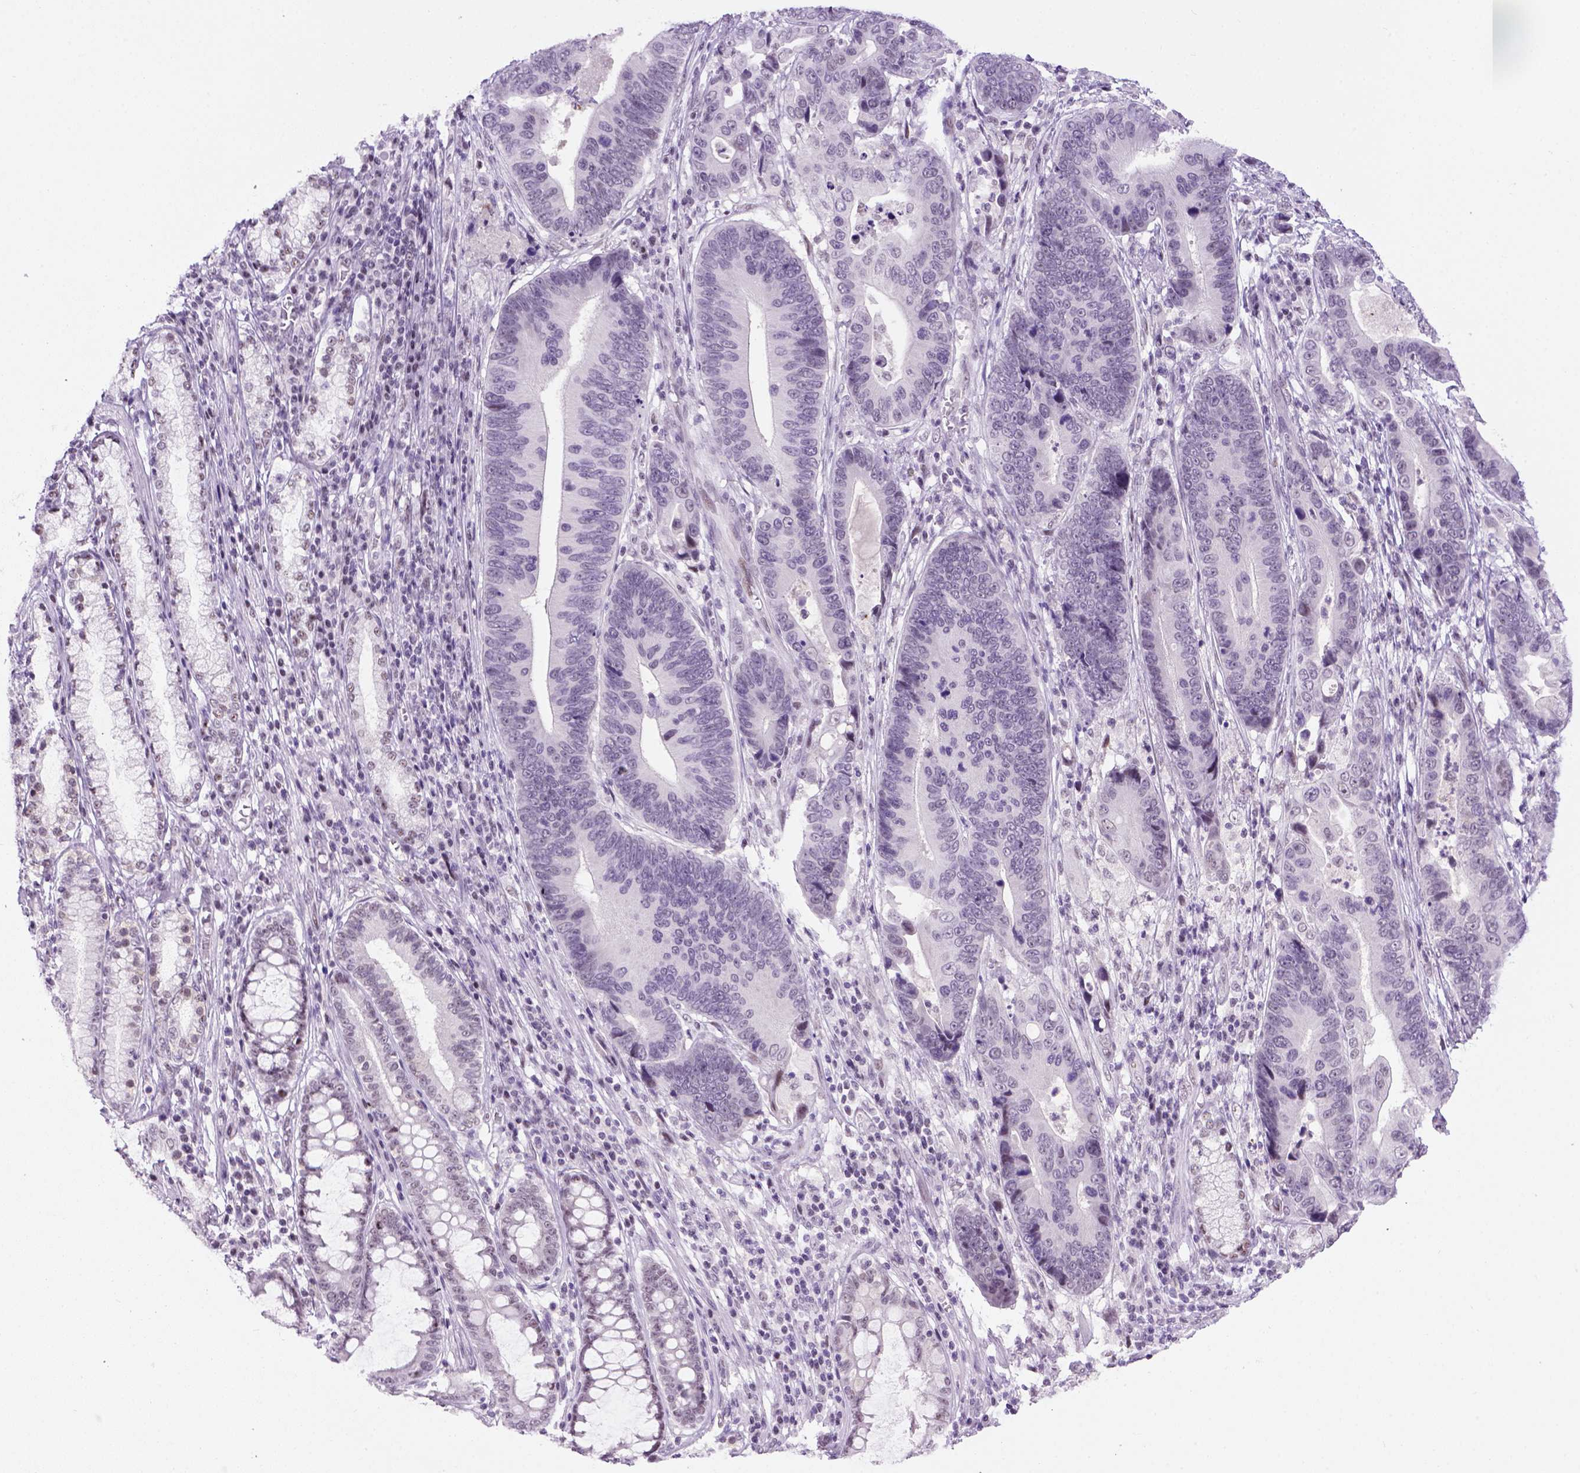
{"staining": {"intensity": "negative", "quantity": "none", "location": "none"}, "tissue": "stomach cancer", "cell_type": "Tumor cells", "image_type": "cancer", "snomed": [{"axis": "morphology", "description": "Adenocarcinoma, NOS"}, {"axis": "topography", "description": "Stomach"}], "caption": "The image reveals no staining of tumor cells in stomach cancer (adenocarcinoma). Brightfield microscopy of IHC stained with DAB (3,3'-diaminobenzidine) (brown) and hematoxylin (blue), captured at high magnification.", "gene": "TBPL1", "patient": {"sex": "male", "age": 84}}